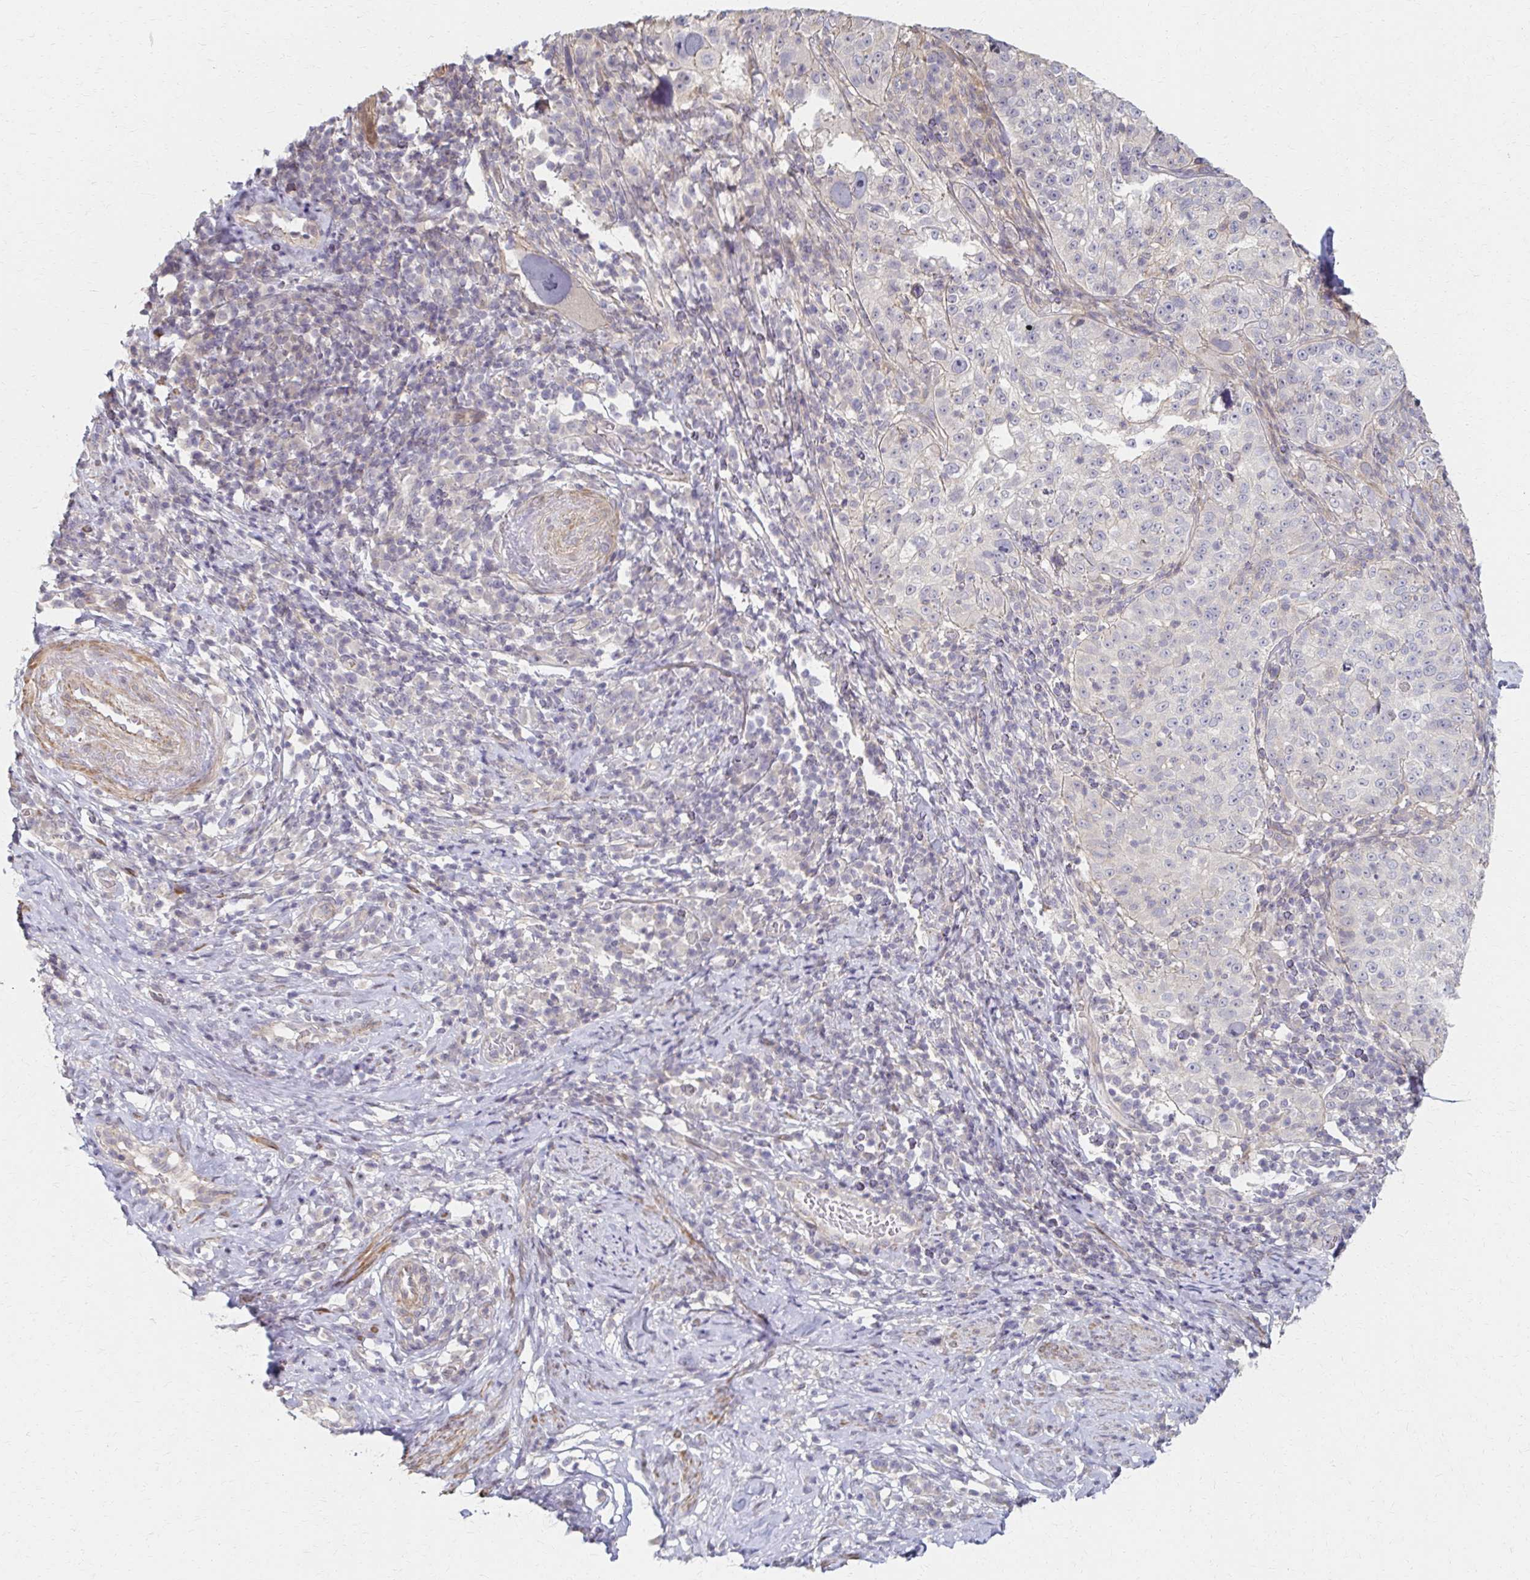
{"staining": {"intensity": "negative", "quantity": "none", "location": "none"}, "tissue": "cervical cancer", "cell_type": "Tumor cells", "image_type": "cancer", "snomed": [{"axis": "morphology", "description": "Squamous cell carcinoma, NOS"}, {"axis": "topography", "description": "Cervix"}], "caption": "The immunohistochemistry histopathology image has no significant expression in tumor cells of squamous cell carcinoma (cervical) tissue.", "gene": "EOLA2", "patient": {"sex": "female", "age": 75}}